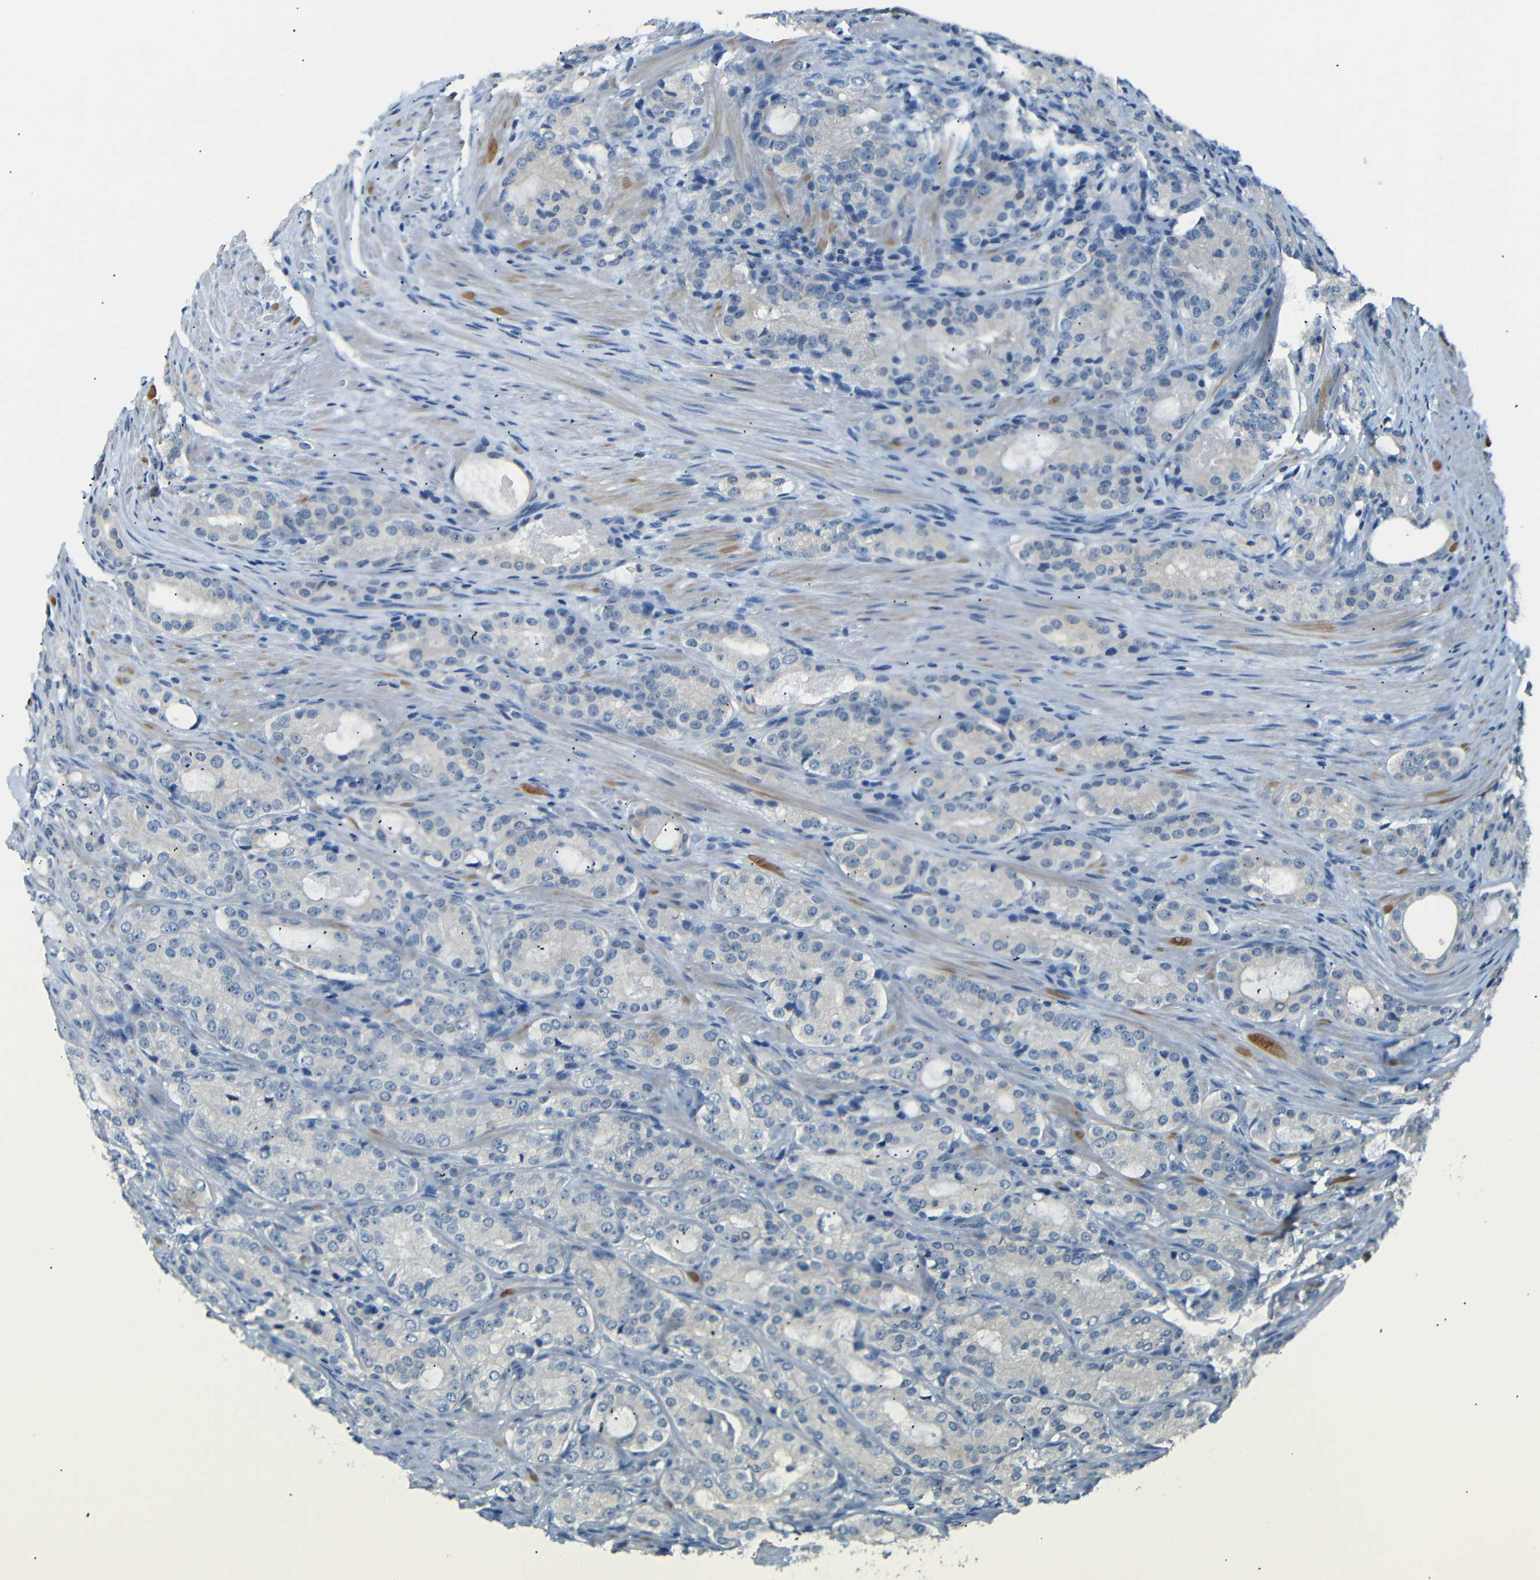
{"staining": {"intensity": "negative", "quantity": "none", "location": "none"}, "tissue": "prostate cancer", "cell_type": "Tumor cells", "image_type": "cancer", "snomed": [{"axis": "morphology", "description": "Adenocarcinoma, High grade"}, {"axis": "topography", "description": "Prostate"}], "caption": "Tumor cells show no significant staining in prostate adenocarcinoma (high-grade).", "gene": "SFN", "patient": {"sex": "male", "age": 72}}